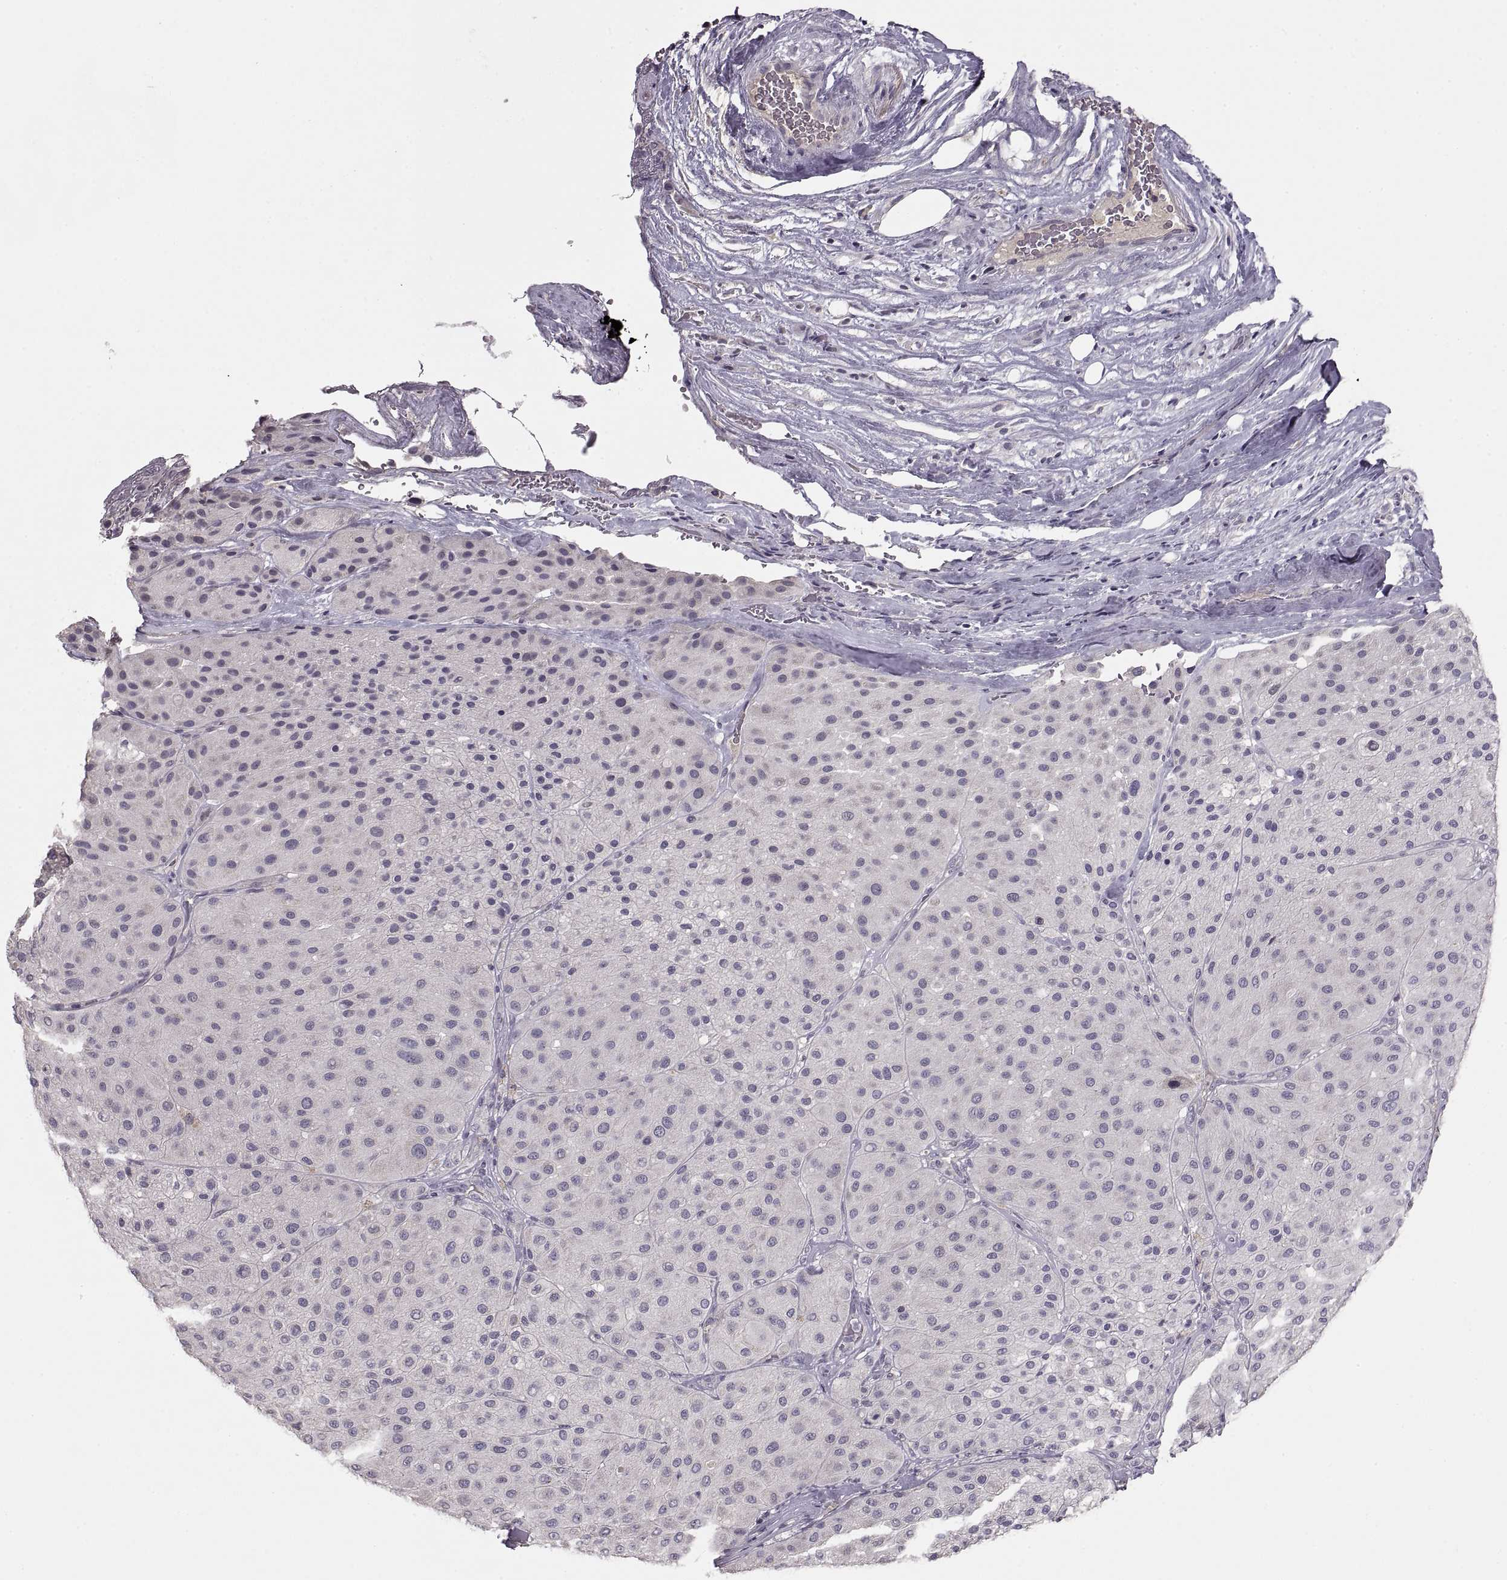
{"staining": {"intensity": "negative", "quantity": "none", "location": "none"}, "tissue": "melanoma", "cell_type": "Tumor cells", "image_type": "cancer", "snomed": [{"axis": "morphology", "description": "Malignant melanoma, Metastatic site"}, {"axis": "topography", "description": "Smooth muscle"}], "caption": "Immunohistochemistry (IHC) of human malignant melanoma (metastatic site) exhibits no positivity in tumor cells.", "gene": "ADAM11", "patient": {"sex": "male", "age": 41}}